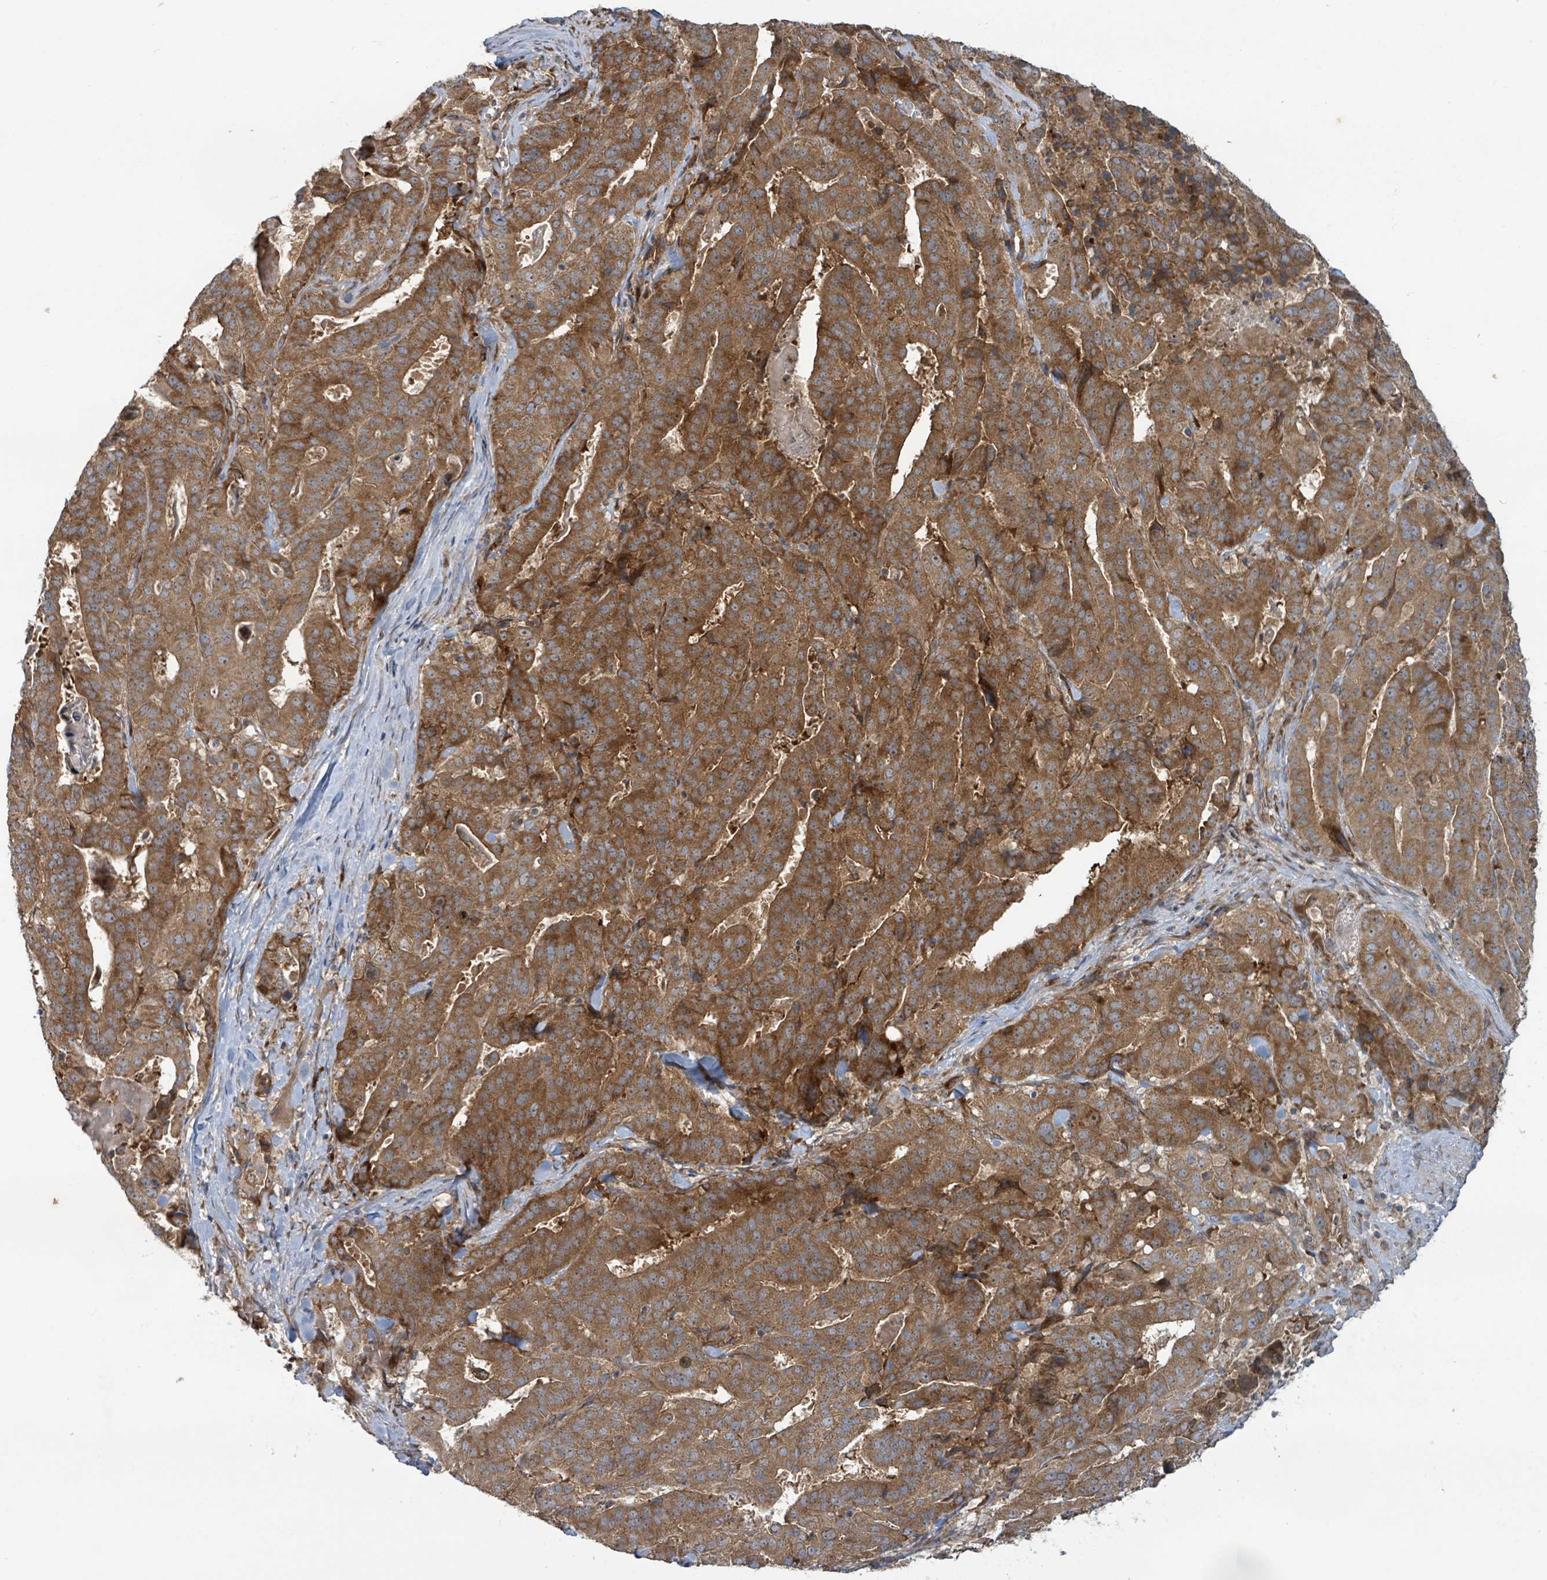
{"staining": {"intensity": "strong", "quantity": ">75%", "location": "cytoplasmic/membranous"}, "tissue": "stomach cancer", "cell_type": "Tumor cells", "image_type": "cancer", "snomed": [{"axis": "morphology", "description": "Adenocarcinoma, NOS"}, {"axis": "topography", "description": "Stomach"}], "caption": "Immunohistochemical staining of adenocarcinoma (stomach) reveals high levels of strong cytoplasmic/membranous positivity in about >75% of tumor cells. The staining was performed using DAB (3,3'-diaminobenzidine), with brown indicating positive protein expression. Nuclei are stained blue with hematoxylin.", "gene": "OR51E1", "patient": {"sex": "male", "age": 48}}